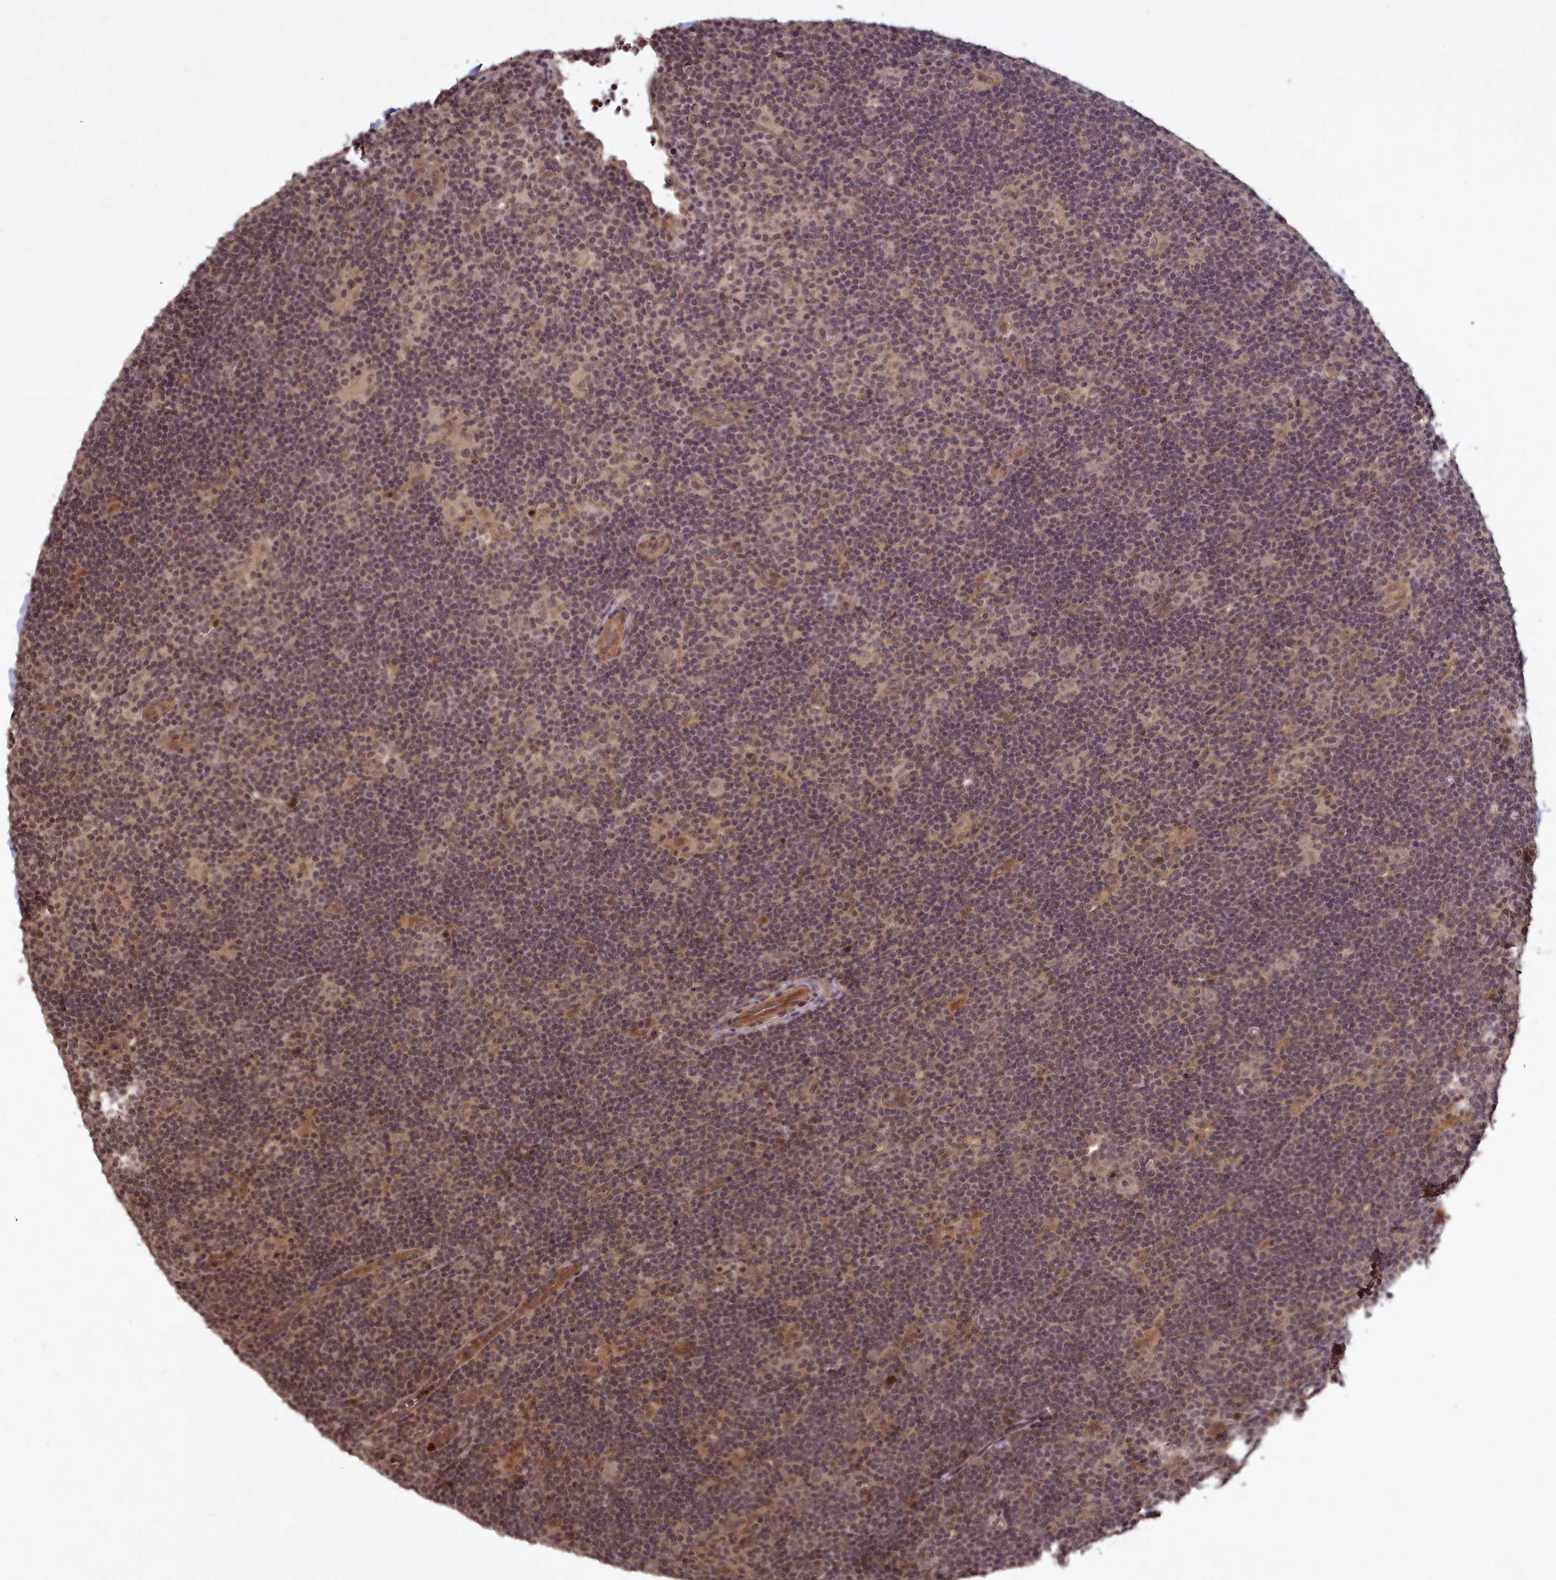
{"staining": {"intensity": "negative", "quantity": "none", "location": "none"}, "tissue": "lymphoma", "cell_type": "Tumor cells", "image_type": "cancer", "snomed": [{"axis": "morphology", "description": "Hodgkin's disease, NOS"}, {"axis": "topography", "description": "Lymph node"}], "caption": "The histopathology image reveals no staining of tumor cells in lymphoma.", "gene": "SRMS", "patient": {"sex": "female", "age": 57}}